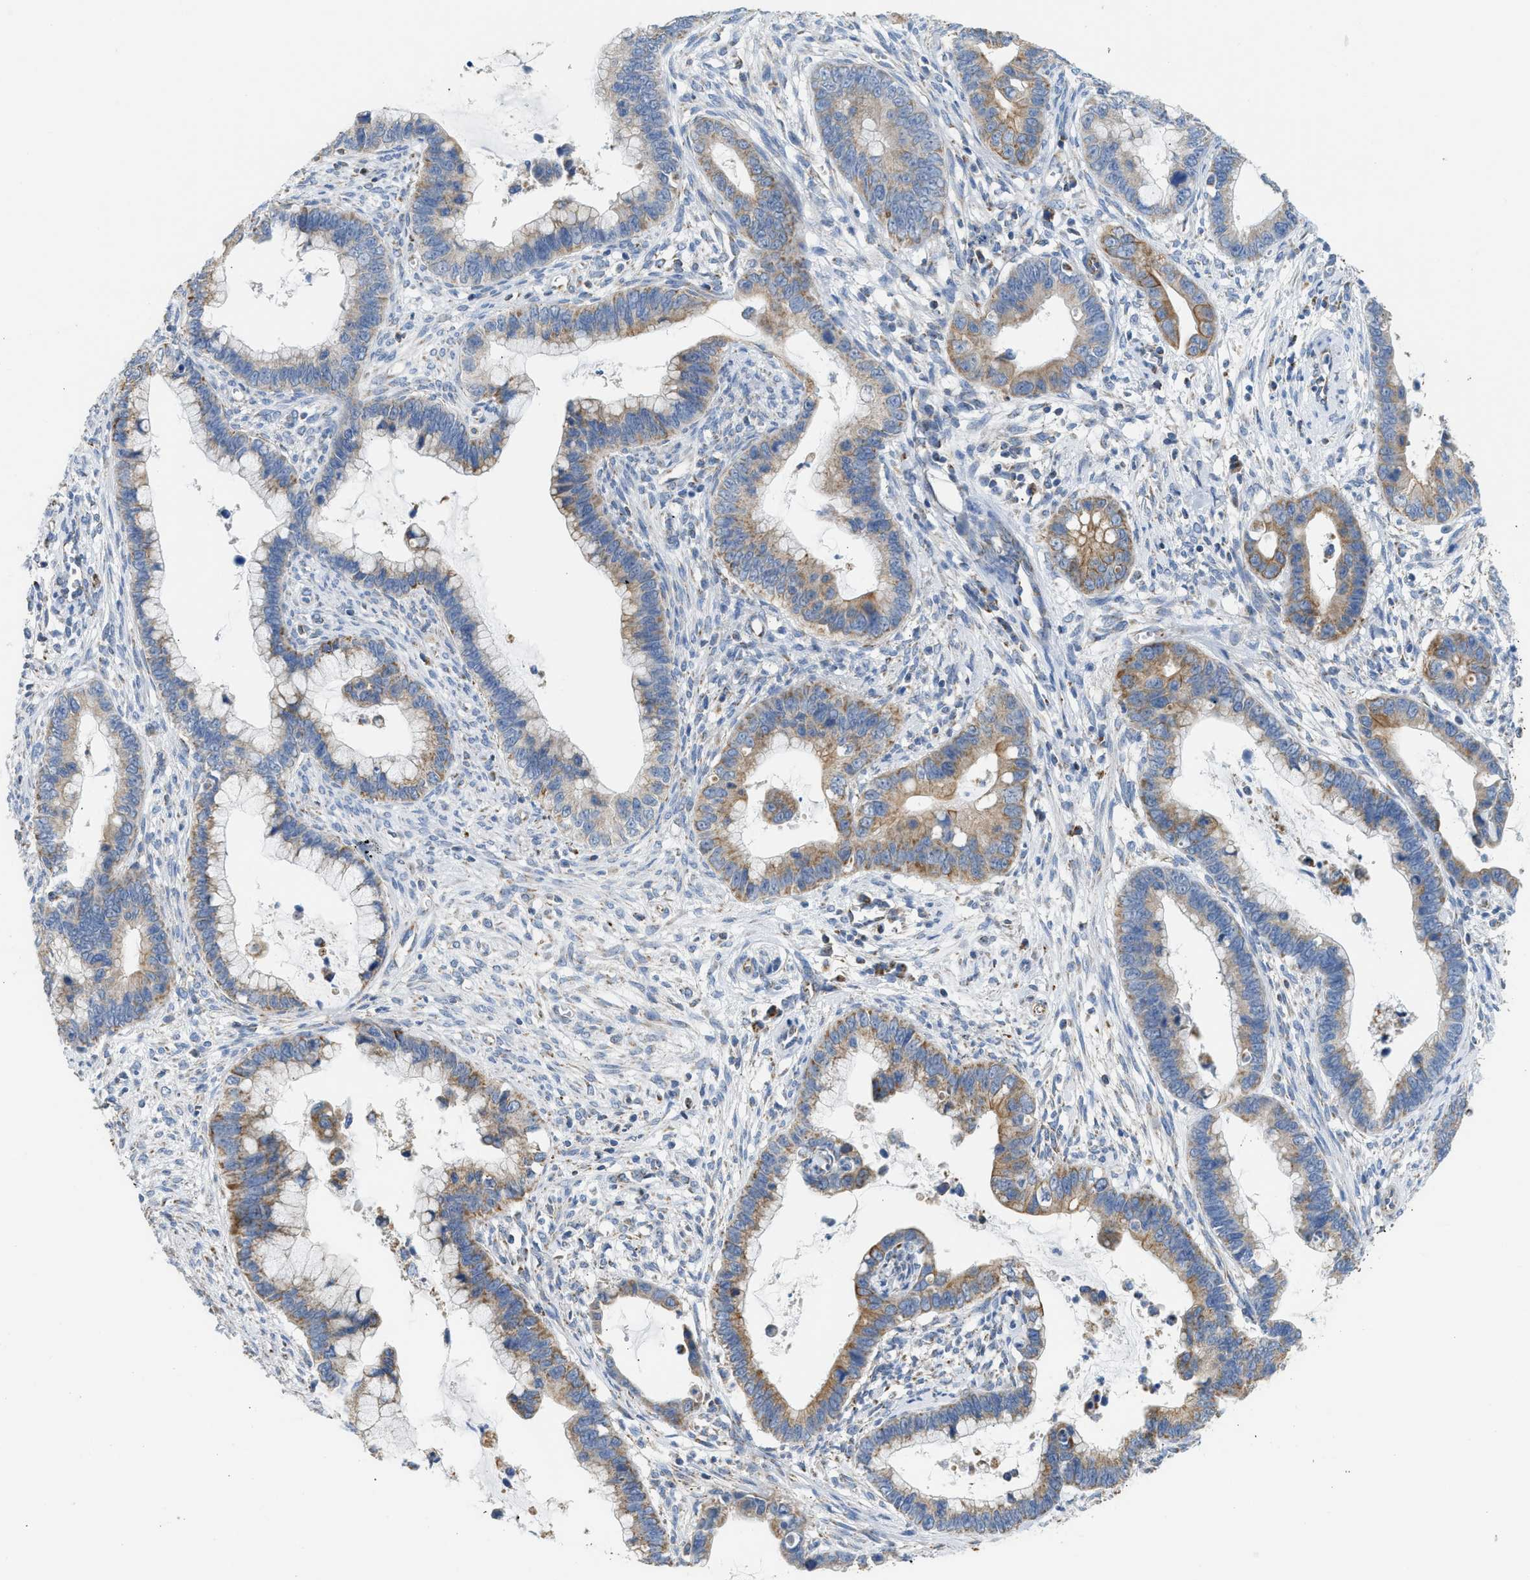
{"staining": {"intensity": "moderate", "quantity": "25%-75%", "location": "cytoplasmic/membranous"}, "tissue": "cervical cancer", "cell_type": "Tumor cells", "image_type": "cancer", "snomed": [{"axis": "morphology", "description": "Adenocarcinoma, NOS"}, {"axis": "topography", "description": "Cervix"}], "caption": "Immunohistochemistry (IHC) image of neoplastic tissue: cervical cancer (adenocarcinoma) stained using immunohistochemistry (IHC) reveals medium levels of moderate protein expression localized specifically in the cytoplasmic/membranous of tumor cells, appearing as a cytoplasmic/membranous brown color.", "gene": "GOT2", "patient": {"sex": "female", "age": 44}}